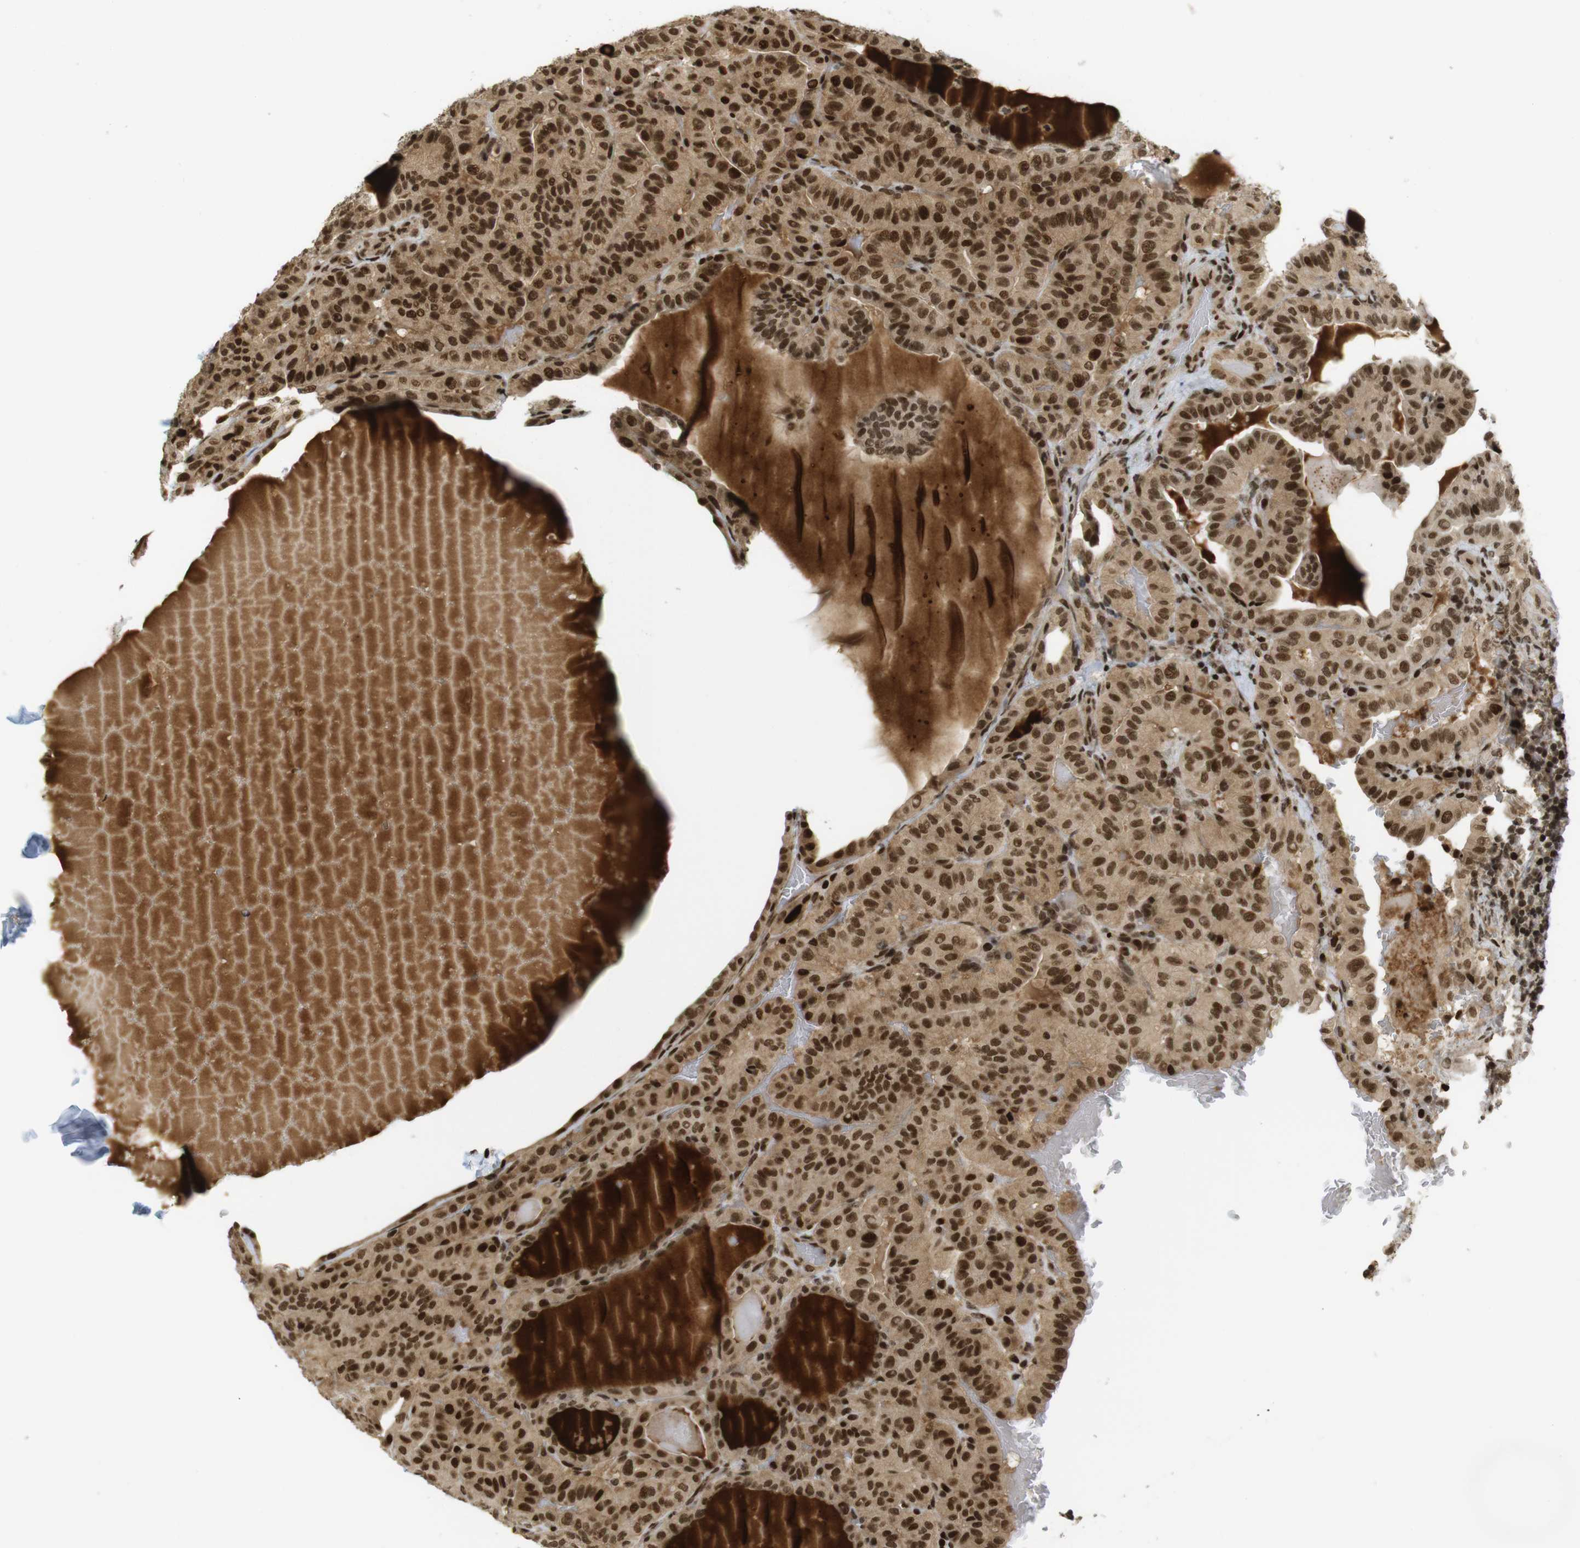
{"staining": {"intensity": "strong", "quantity": ">75%", "location": "cytoplasmic/membranous,nuclear"}, "tissue": "thyroid cancer", "cell_type": "Tumor cells", "image_type": "cancer", "snomed": [{"axis": "morphology", "description": "Papillary adenocarcinoma, NOS"}, {"axis": "topography", "description": "Thyroid gland"}], "caption": "A photomicrograph of human papillary adenocarcinoma (thyroid) stained for a protein shows strong cytoplasmic/membranous and nuclear brown staining in tumor cells. The protein is shown in brown color, while the nuclei are stained blue.", "gene": "RUVBL2", "patient": {"sex": "male", "age": 77}}